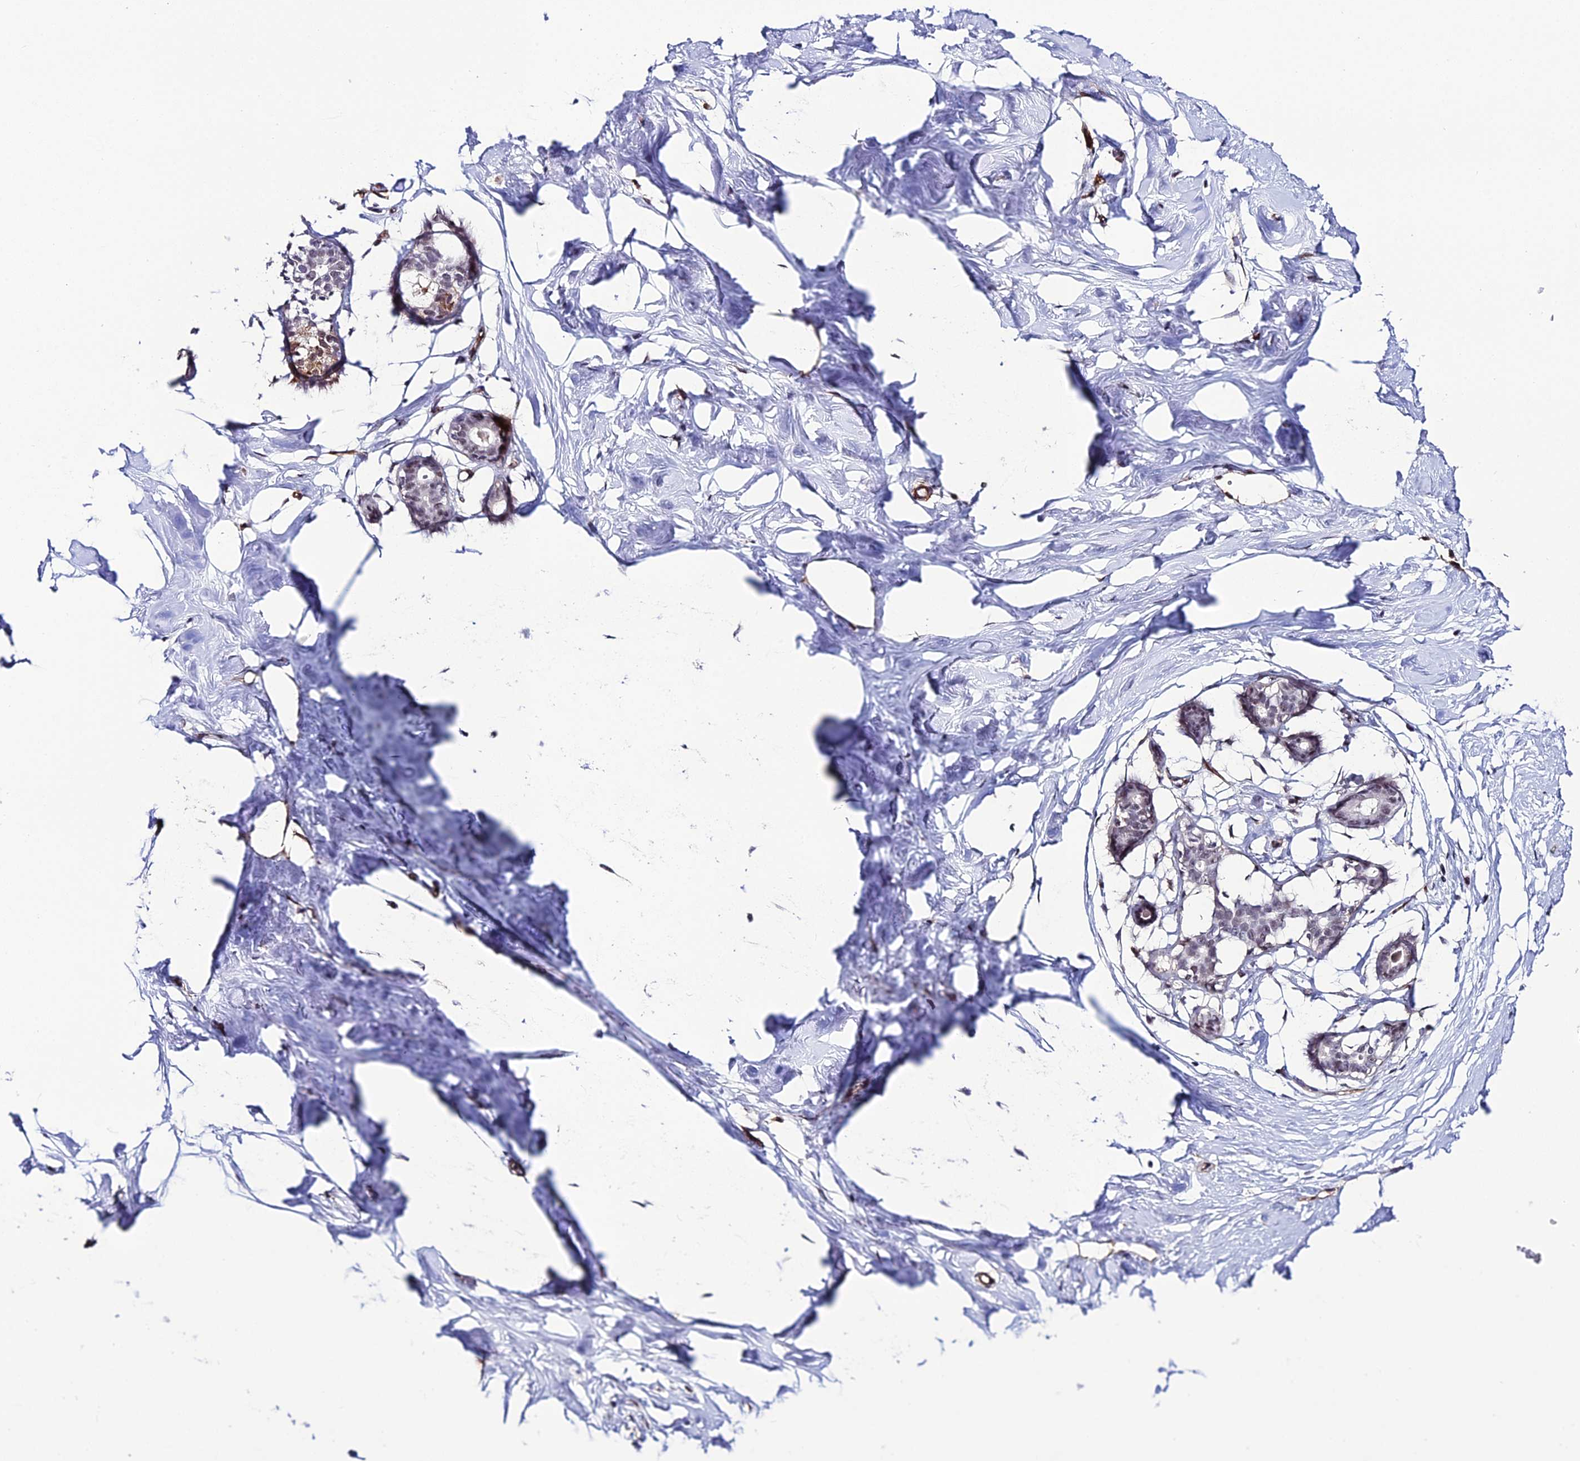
{"staining": {"intensity": "negative", "quantity": "none", "location": "none"}, "tissue": "breast", "cell_type": "Adipocytes", "image_type": "normal", "snomed": [{"axis": "morphology", "description": "Normal tissue, NOS"}, {"axis": "morphology", "description": "Adenoma, NOS"}, {"axis": "topography", "description": "Breast"}], "caption": "Immunohistochemical staining of unremarkable human breast demonstrates no significant staining in adipocytes. (DAB (3,3'-diaminobenzidine) IHC with hematoxylin counter stain).", "gene": "SYT15B", "patient": {"sex": "female", "age": 23}}